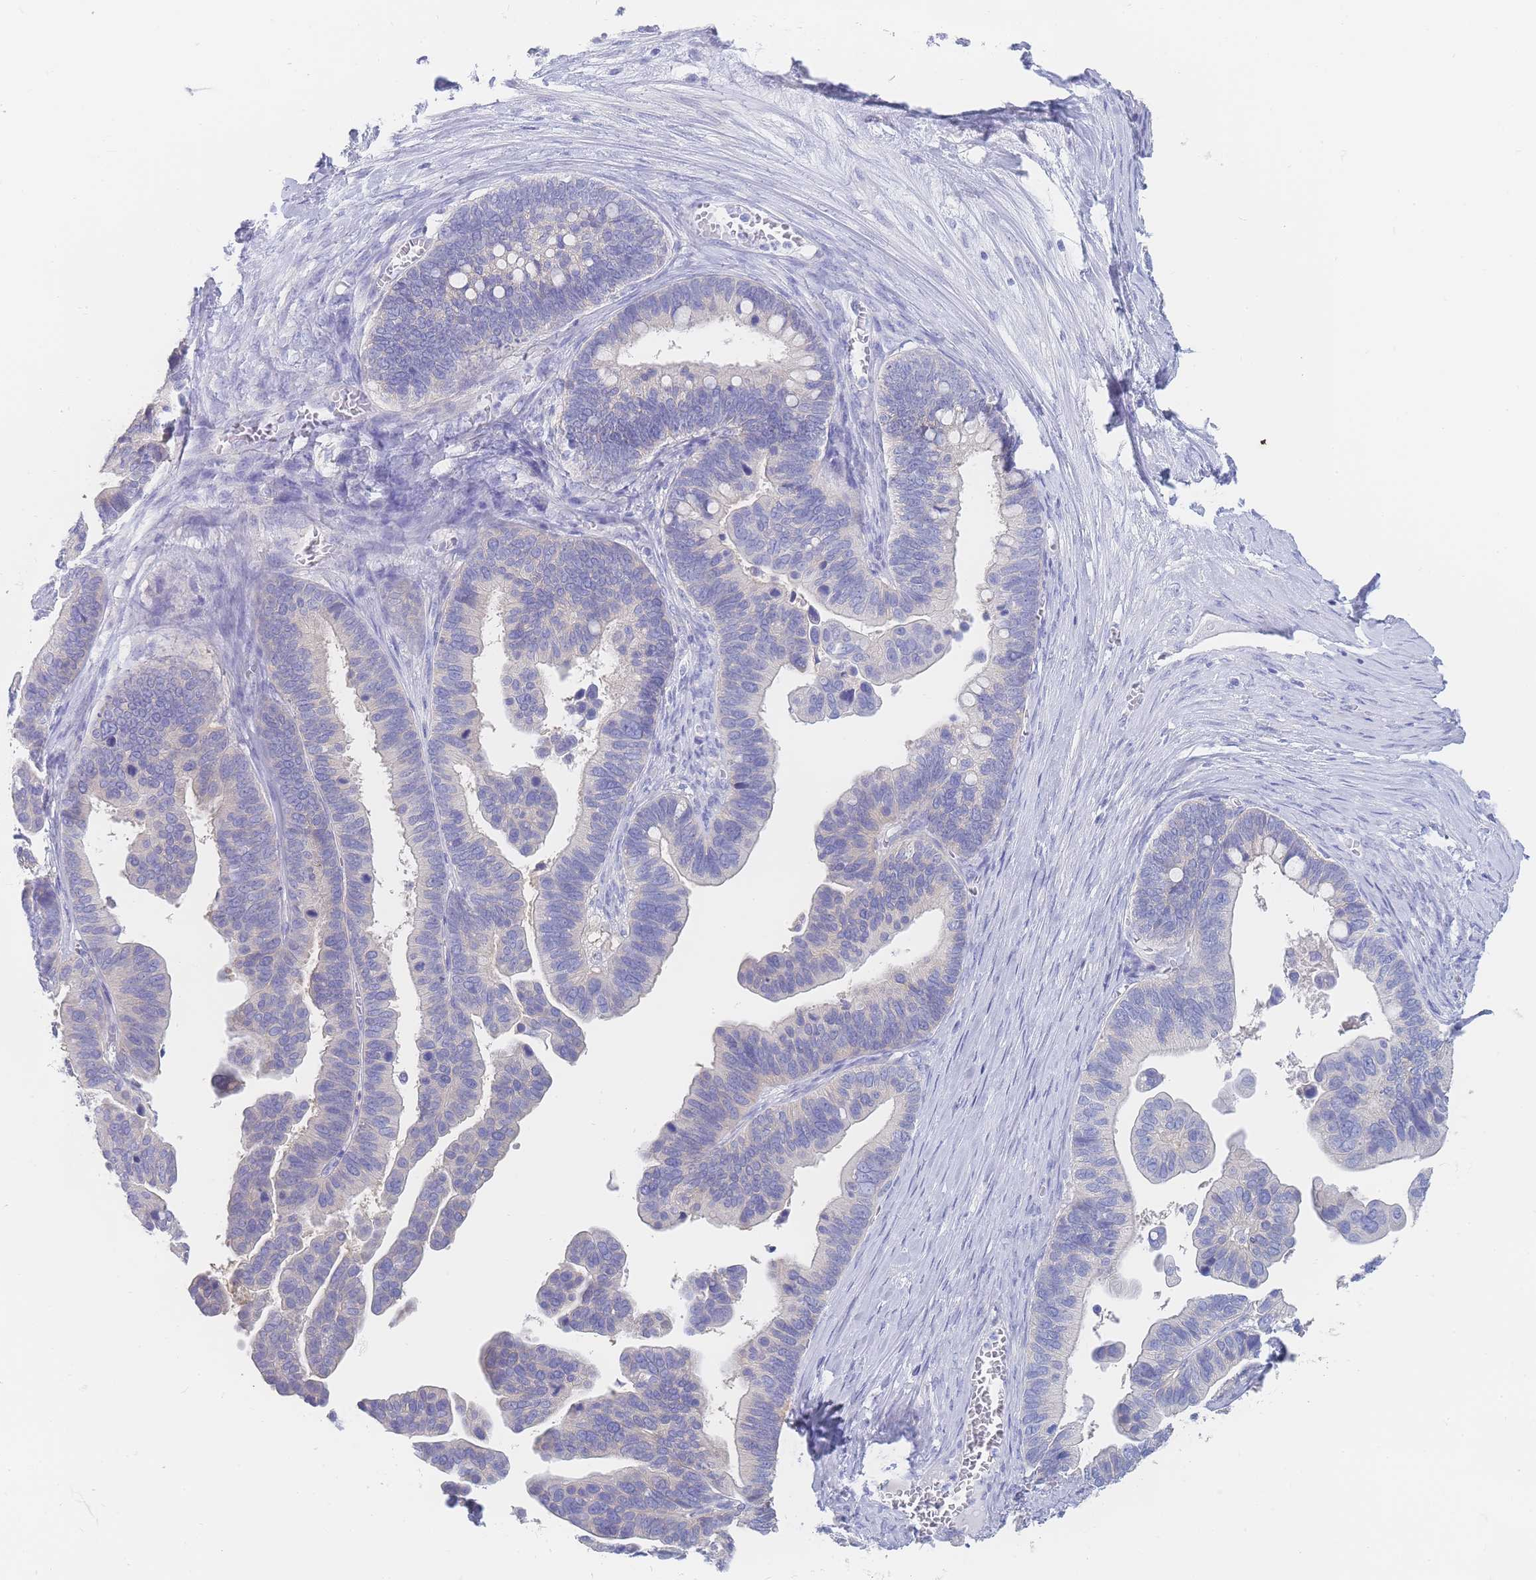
{"staining": {"intensity": "negative", "quantity": "none", "location": "none"}, "tissue": "ovarian cancer", "cell_type": "Tumor cells", "image_type": "cancer", "snomed": [{"axis": "morphology", "description": "Cystadenocarcinoma, serous, NOS"}, {"axis": "topography", "description": "Ovary"}], "caption": "Immunohistochemistry histopathology image of neoplastic tissue: human ovarian serous cystadenocarcinoma stained with DAB (3,3'-diaminobenzidine) exhibits no significant protein expression in tumor cells.", "gene": "LZTFL1", "patient": {"sex": "female", "age": 56}}